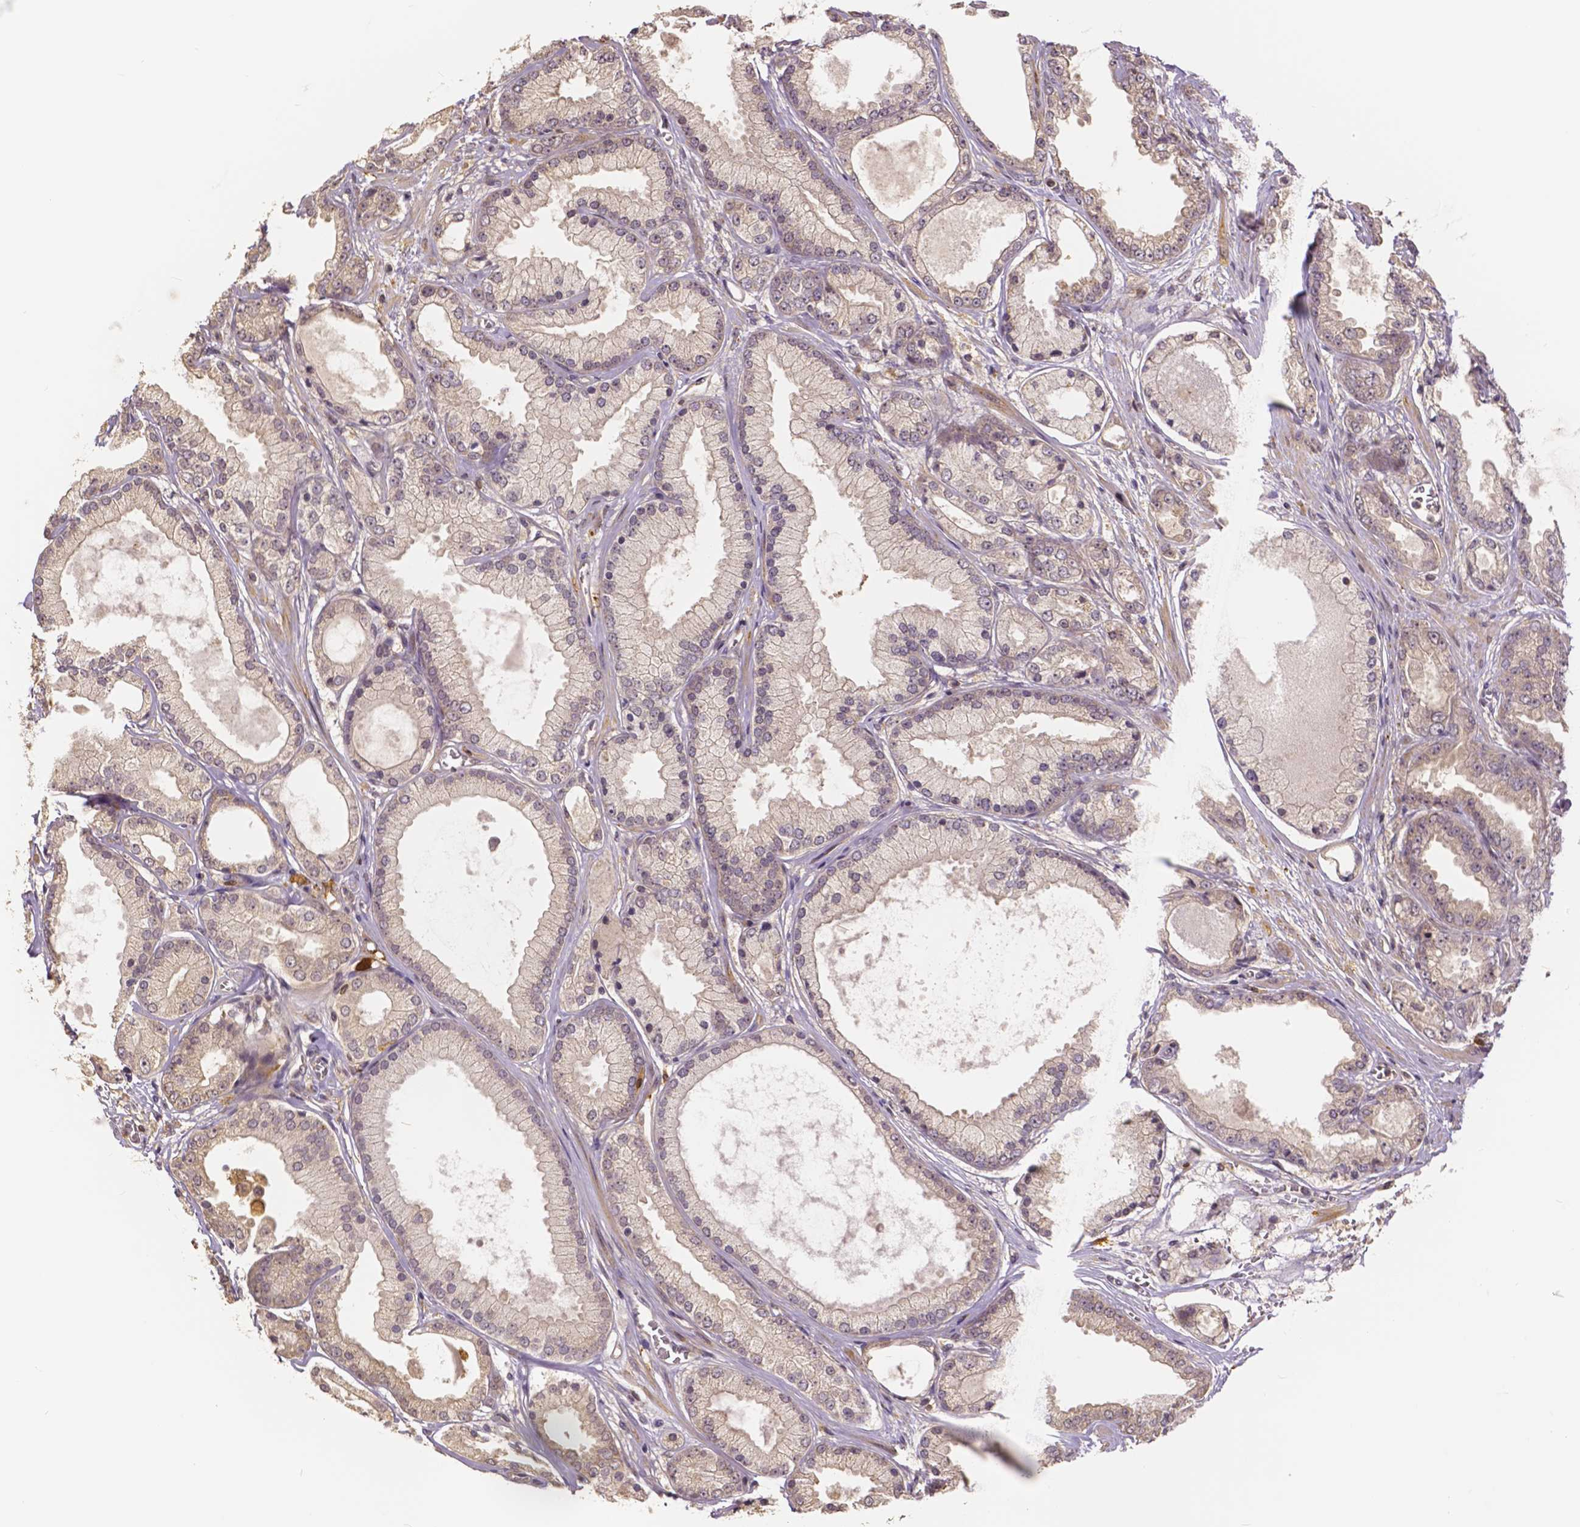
{"staining": {"intensity": "negative", "quantity": "none", "location": "none"}, "tissue": "prostate cancer", "cell_type": "Tumor cells", "image_type": "cancer", "snomed": [{"axis": "morphology", "description": "Adenocarcinoma, High grade"}, {"axis": "topography", "description": "Prostate"}], "caption": "Immunohistochemistry histopathology image of human adenocarcinoma (high-grade) (prostate) stained for a protein (brown), which displays no staining in tumor cells.", "gene": "USP9X", "patient": {"sex": "male", "age": 67}}